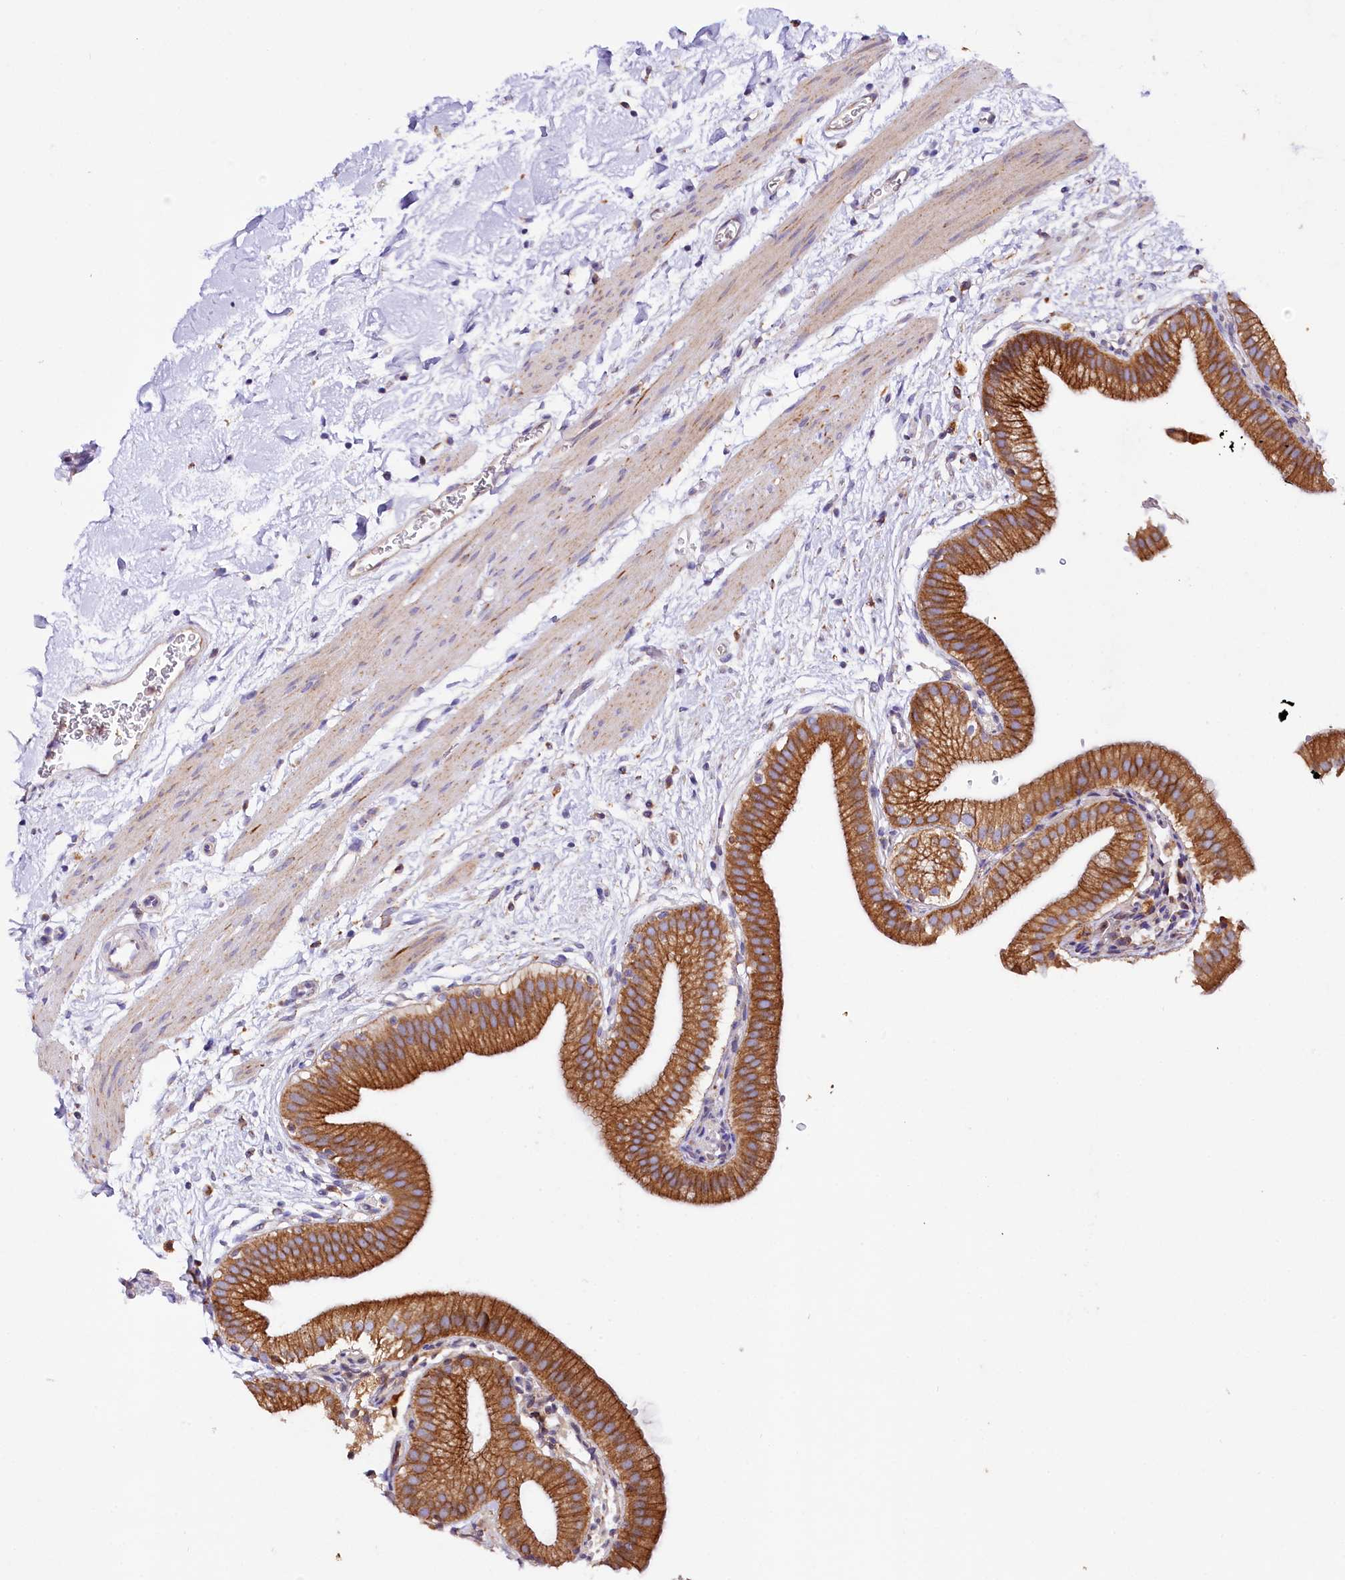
{"staining": {"intensity": "strong", "quantity": ">75%", "location": "cytoplasmic/membranous"}, "tissue": "gallbladder", "cell_type": "Glandular cells", "image_type": "normal", "snomed": [{"axis": "morphology", "description": "Normal tissue, NOS"}, {"axis": "topography", "description": "Gallbladder"}], "caption": "Protein expression analysis of unremarkable gallbladder displays strong cytoplasmic/membranous expression in approximately >75% of glandular cells.", "gene": "SACM1L", "patient": {"sex": "male", "age": 55}}